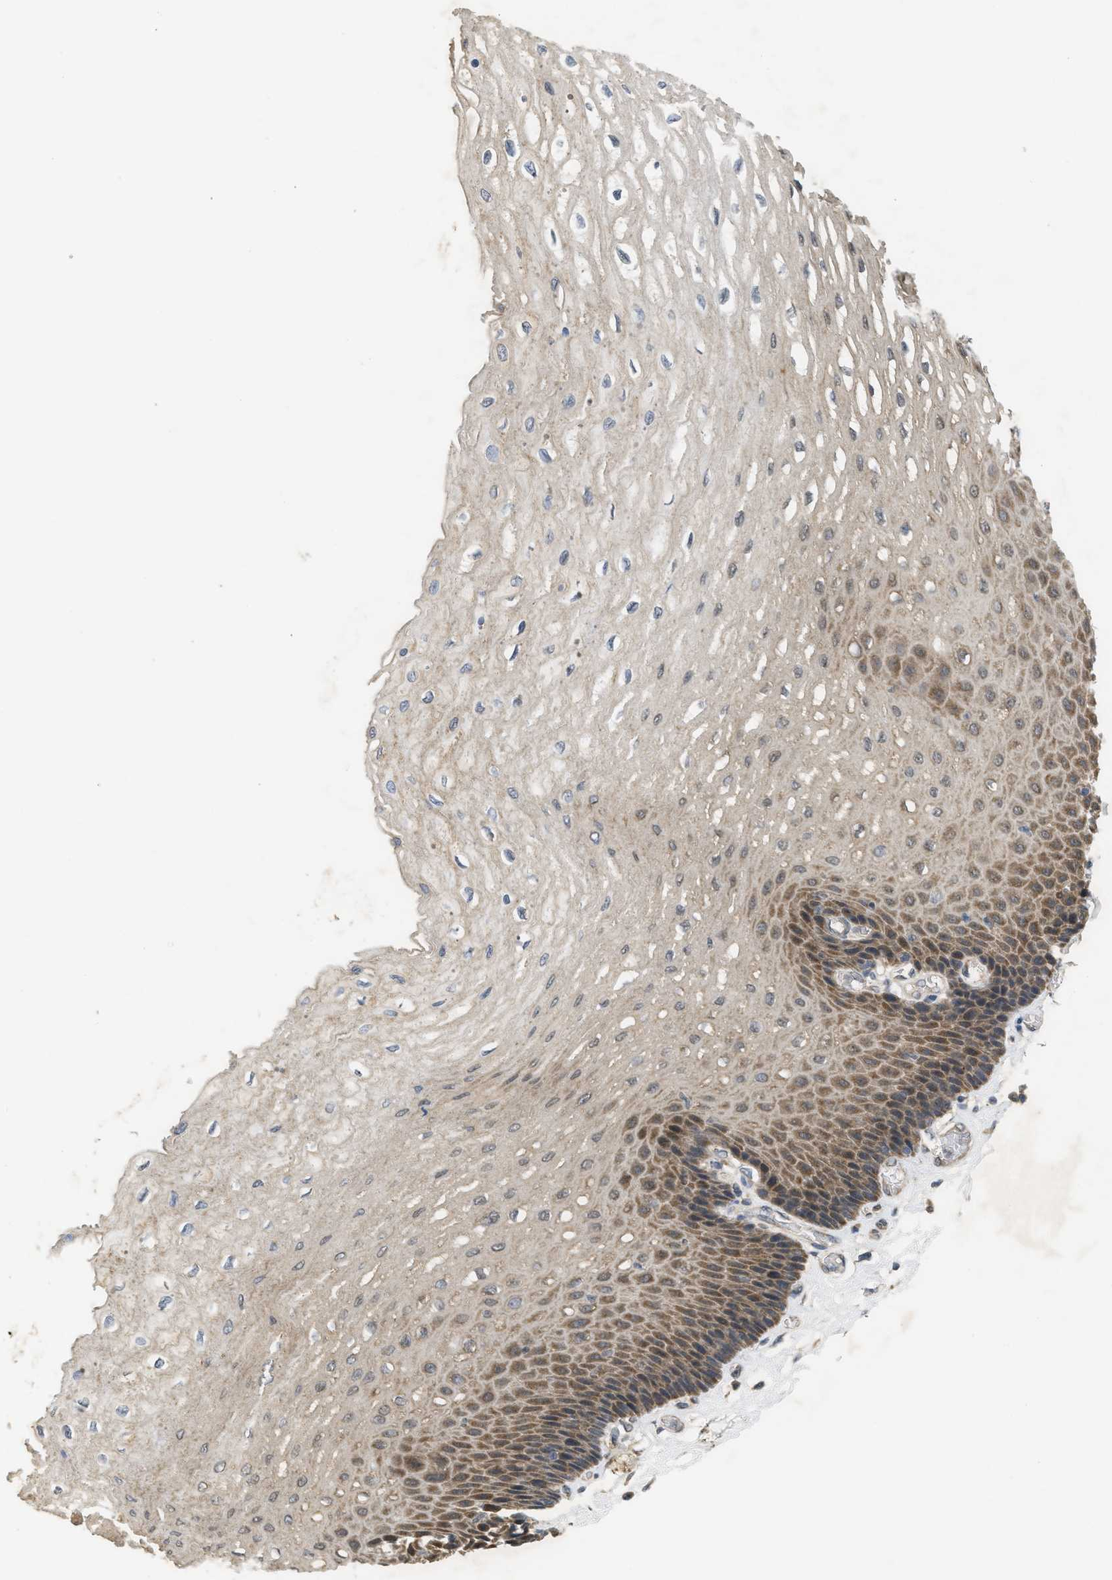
{"staining": {"intensity": "moderate", "quantity": ">75%", "location": "cytoplasmic/membranous"}, "tissue": "esophagus", "cell_type": "Squamous epithelial cells", "image_type": "normal", "snomed": [{"axis": "morphology", "description": "Normal tissue, NOS"}, {"axis": "topography", "description": "Esophagus"}], "caption": "Esophagus was stained to show a protein in brown. There is medium levels of moderate cytoplasmic/membranous positivity in about >75% of squamous epithelial cells. The protein of interest is shown in brown color, while the nuclei are stained blue.", "gene": "PRKD1", "patient": {"sex": "female", "age": 72}}